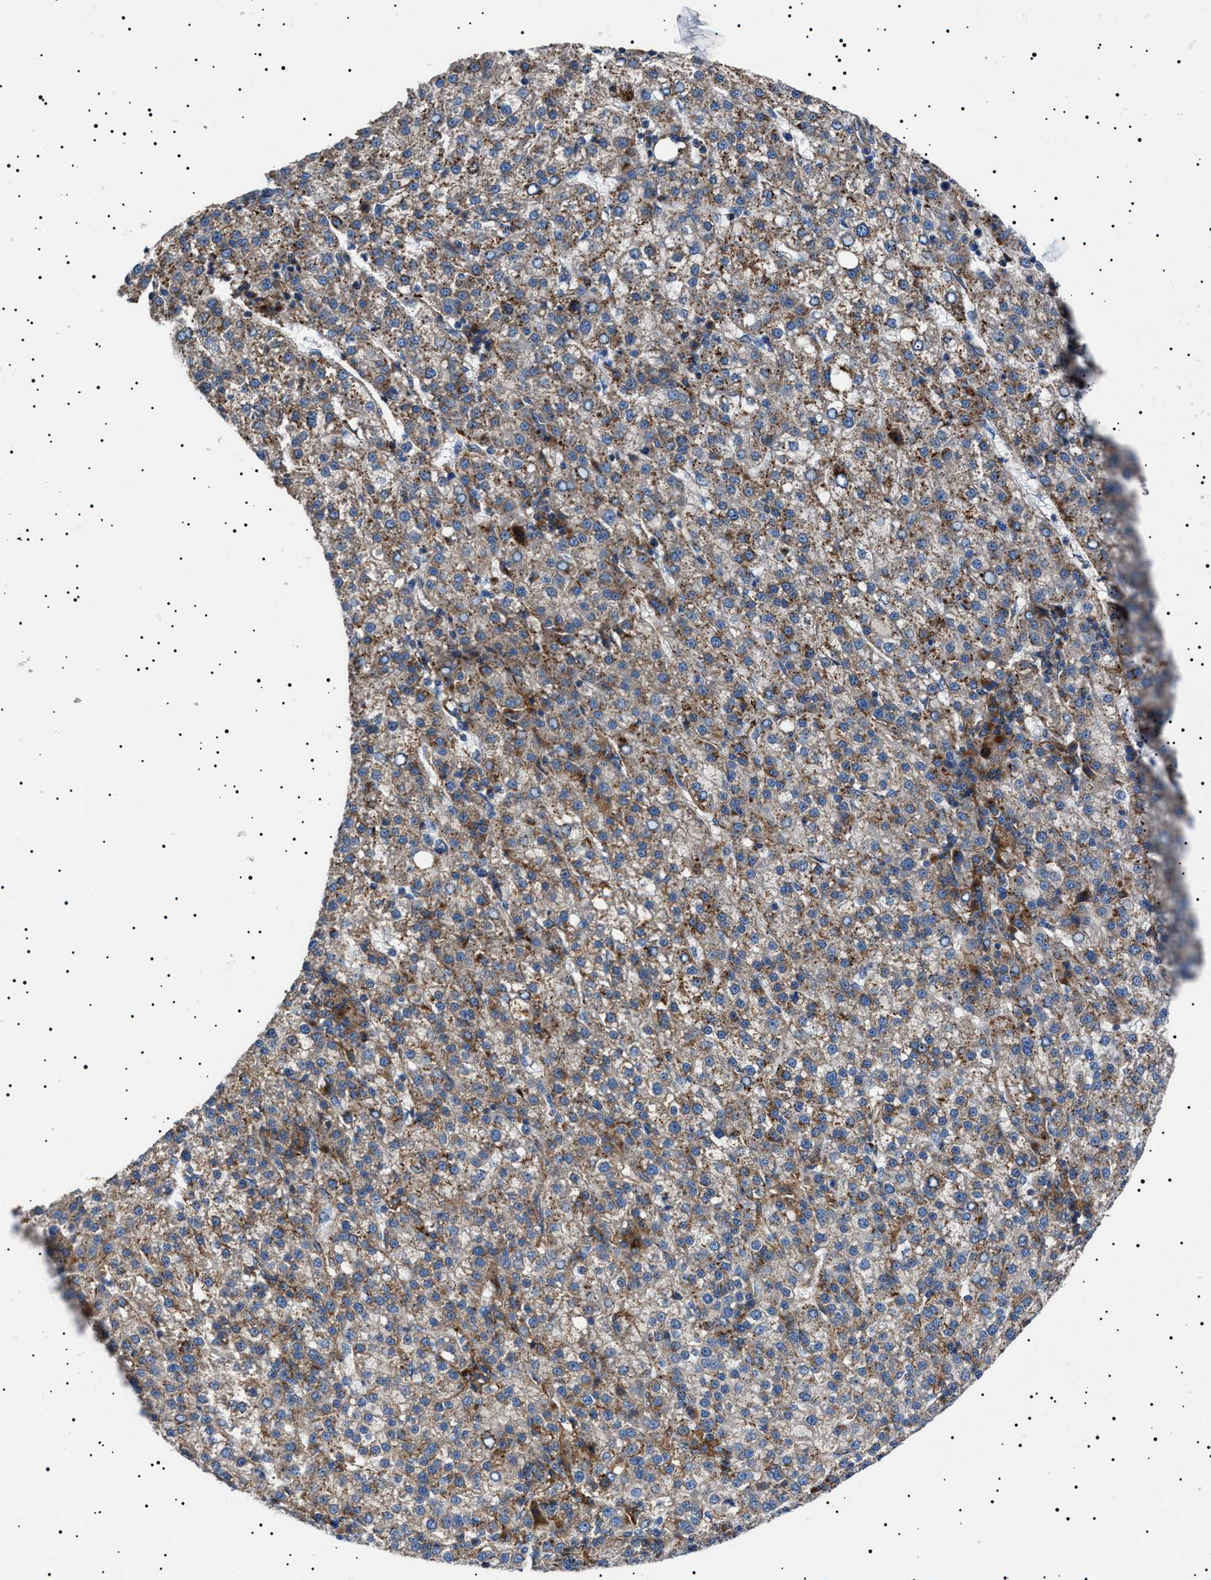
{"staining": {"intensity": "moderate", "quantity": ">75%", "location": "cytoplasmic/membranous"}, "tissue": "liver cancer", "cell_type": "Tumor cells", "image_type": "cancer", "snomed": [{"axis": "morphology", "description": "Carcinoma, Hepatocellular, NOS"}, {"axis": "topography", "description": "Liver"}], "caption": "This micrograph exhibits liver hepatocellular carcinoma stained with immunohistochemistry to label a protein in brown. The cytoplasmic/membranous of tumor cells show moderate positivity for the protein. Nuclei are counter-stained blue.", "gene": "NEU1", "patient": {"sex": "female", "age": 58}}